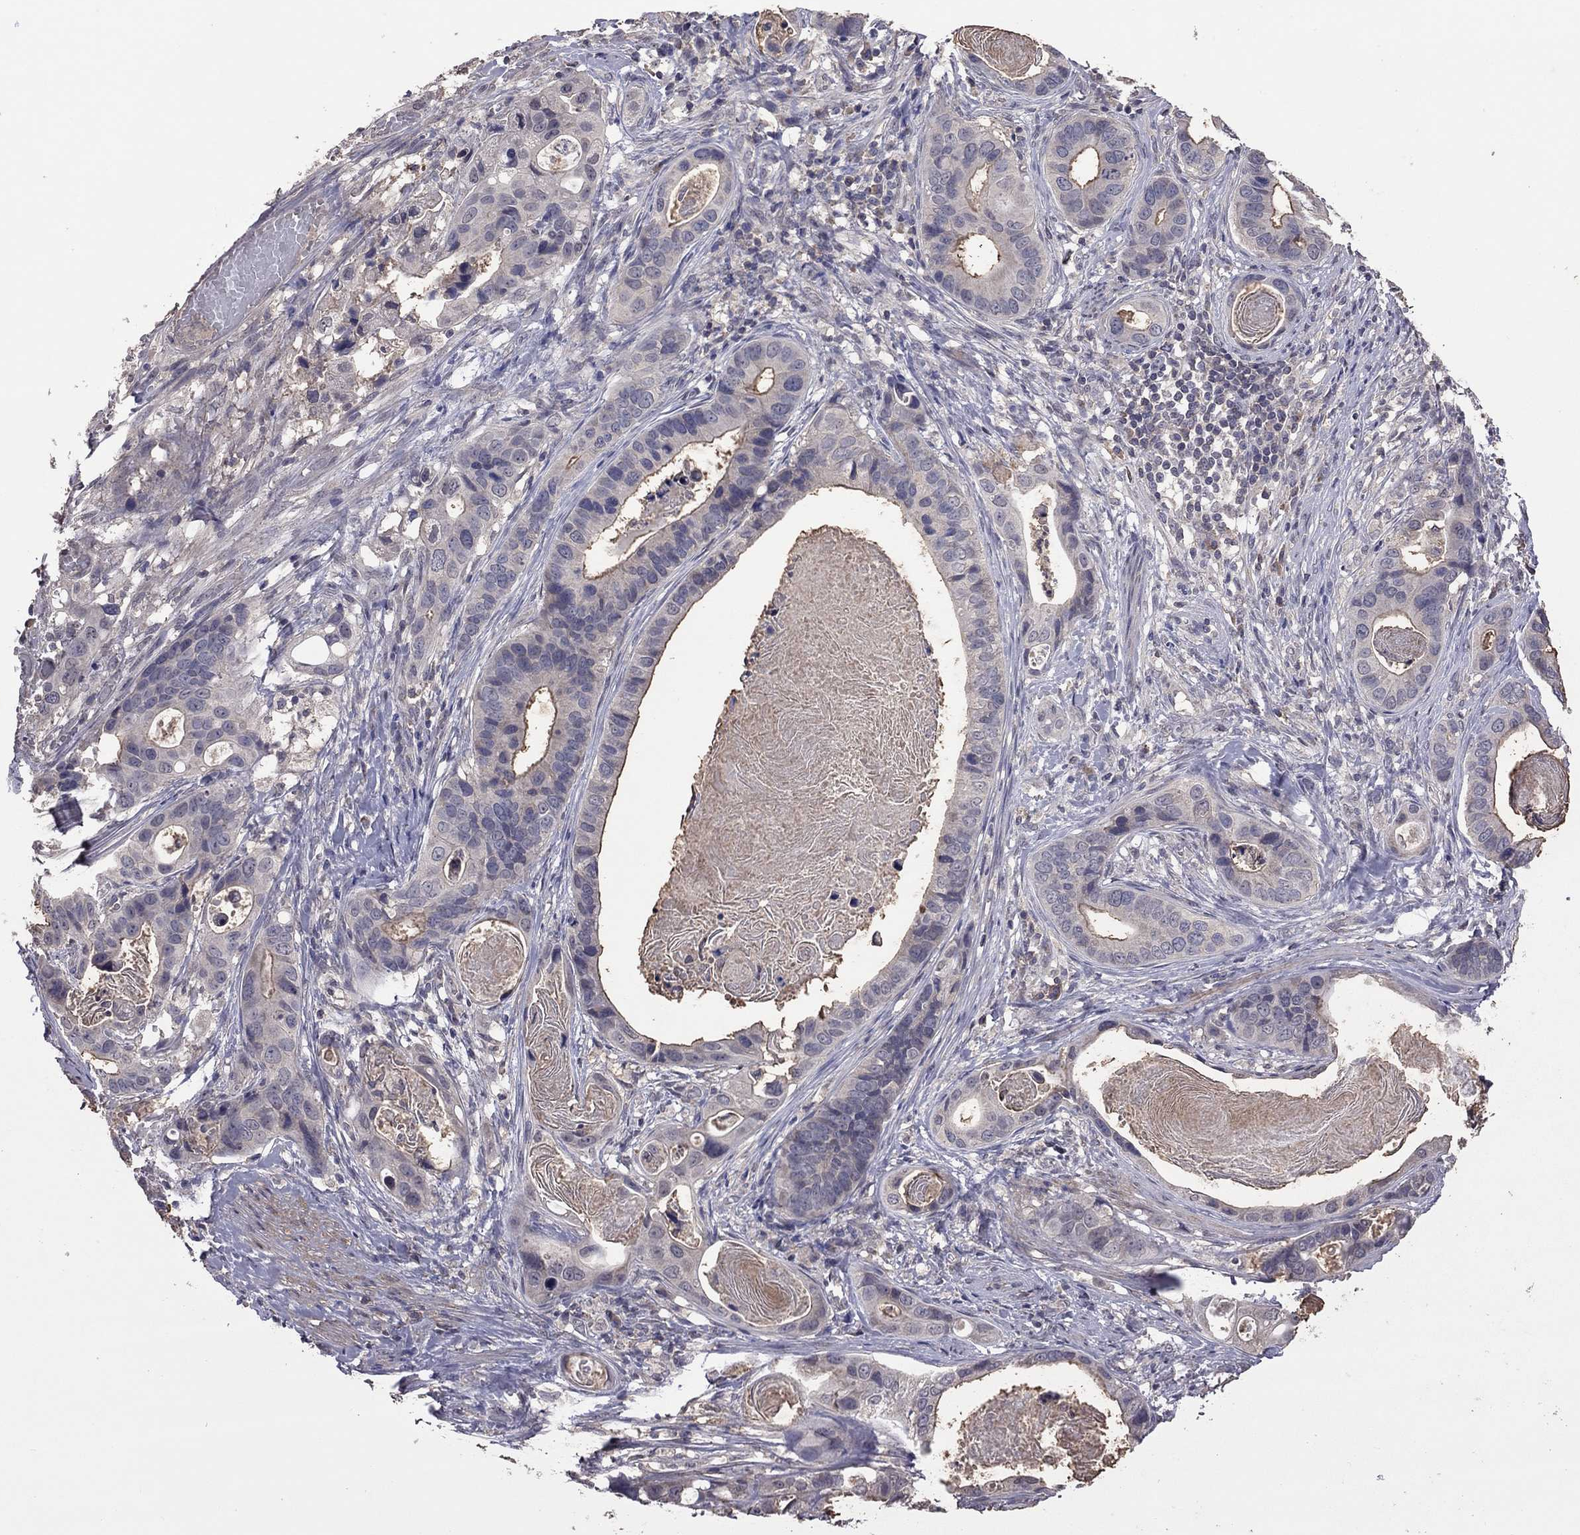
{"staining": {"intensity": "negative", "quantity": "none", "location": "none"}, "tissue": "stomach cancer", "cell_type": "Tumor cells", "image_type": "cancer", "snomed": [{"axis": "morphology", "description": "Adenocarcinoma, NOS"}, {"axis": "topography", "description": "Stomach"}], "caption": "High magnification brightfield microscopy of stomach cancer stained with DAB (3,3'-diaminobenzidine) (brown) and counterstained with hematoxylin (blue): tumor cells show no significant staining.", "gene": "TSNARE1", "patient": {"sex": "male", "age": 84}}